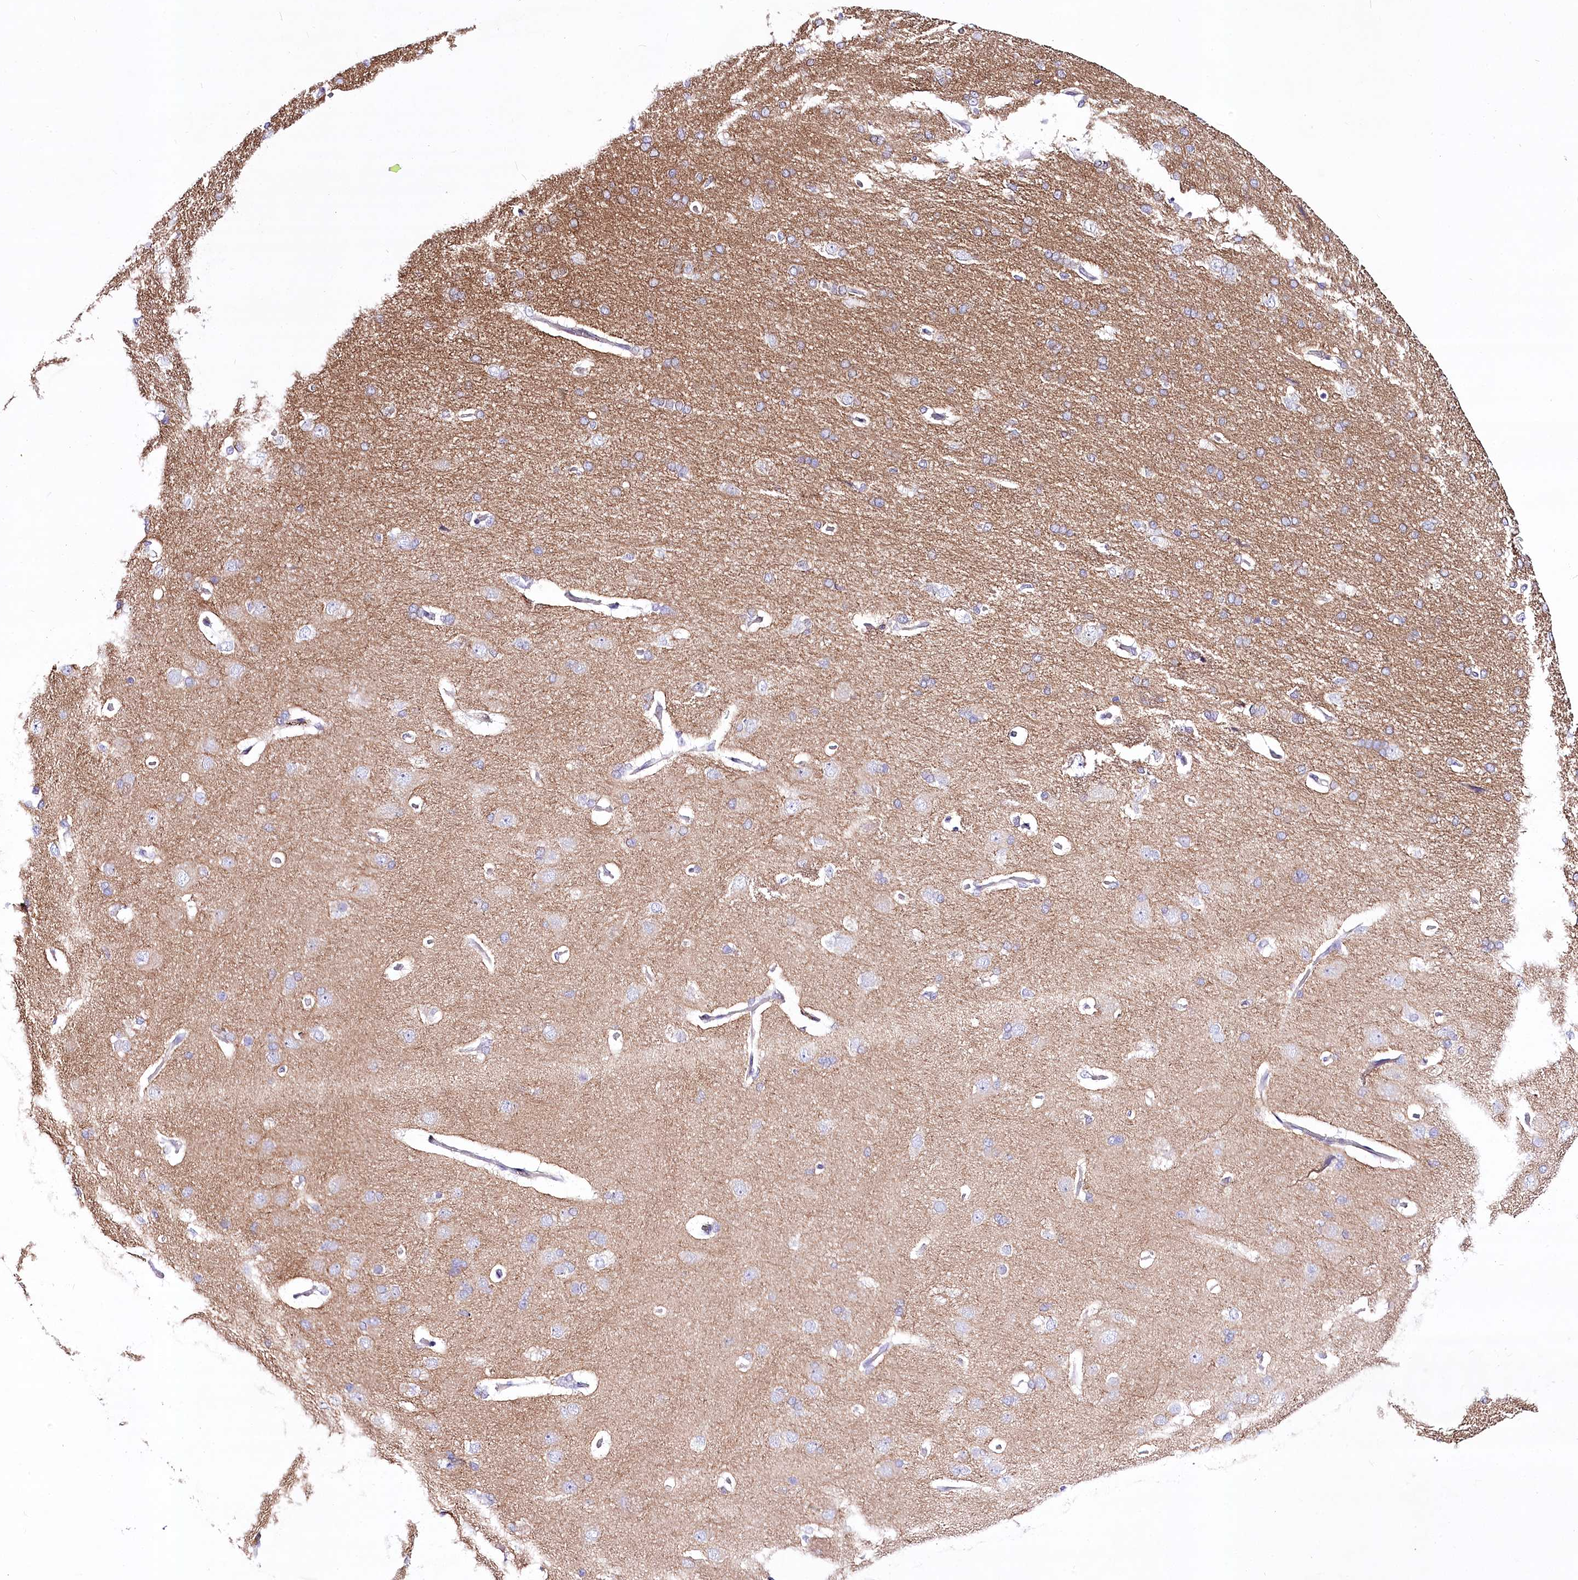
{"staining": {"intensity": "weak", "quantity": "25%-75%", "location": "cytoplasmic/membranous"}, "tissue": "cerebral cortex", "cell_type": "Endothelial cells", "image_type": "normal", "snomed": [{"axis": "morphology", "description": "Normal tissue, NOS"}, {"axis": "topography", "description": "Cerebral cortex"}], "caption": "Immunohistochemistry (IHC) micrograph of unremarkable cerebral cortex stained for a protein (brown), which exhibits low levels of weak cytoplasmic/membranous expression in about 25%-75% of endothelial cells.", "gene": "LRRC34", "patient": {"sex": "male", "age": 62}}